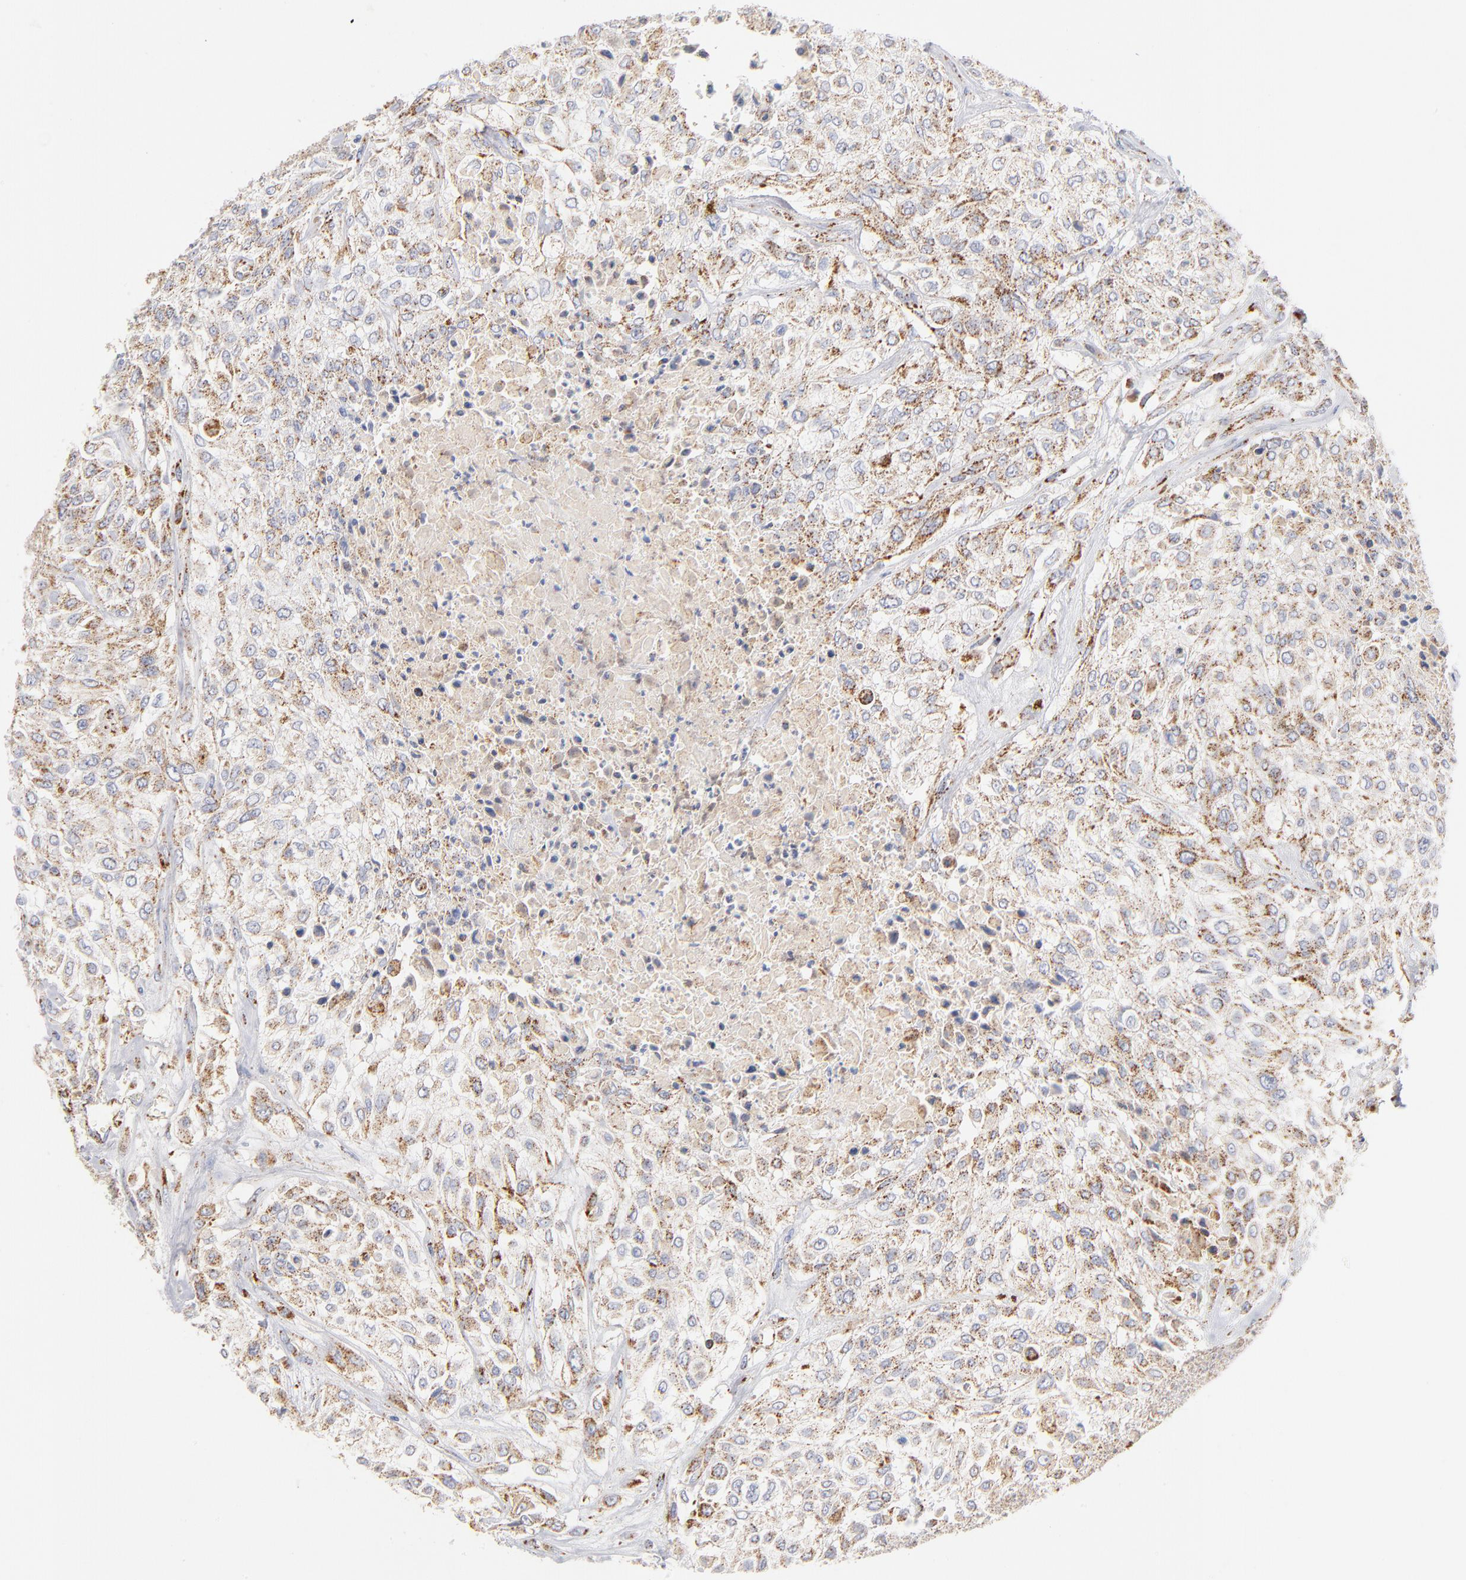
{"staining": {"intensity": "moderate", "quantity": ">75%", "location": "cytoplasmic/membranous"}, "tissue": "urothelial cancer", "cell_type": "Tumor cells", "image_type": "cancer", "snomed": [{"axis": "morphology", "description": "Urothelial carcinoma, High grade"}, {"axis": "topography", "description": "Urinary bladder"}], "caption": "Protein expression by immunohistochemistry shows moderate cytoplasmic/membranous positivity in about >75% of tumor cells in urothelial cancer.", "gene": "DLAT", "patient": {"sex": "male", "age": 57}}